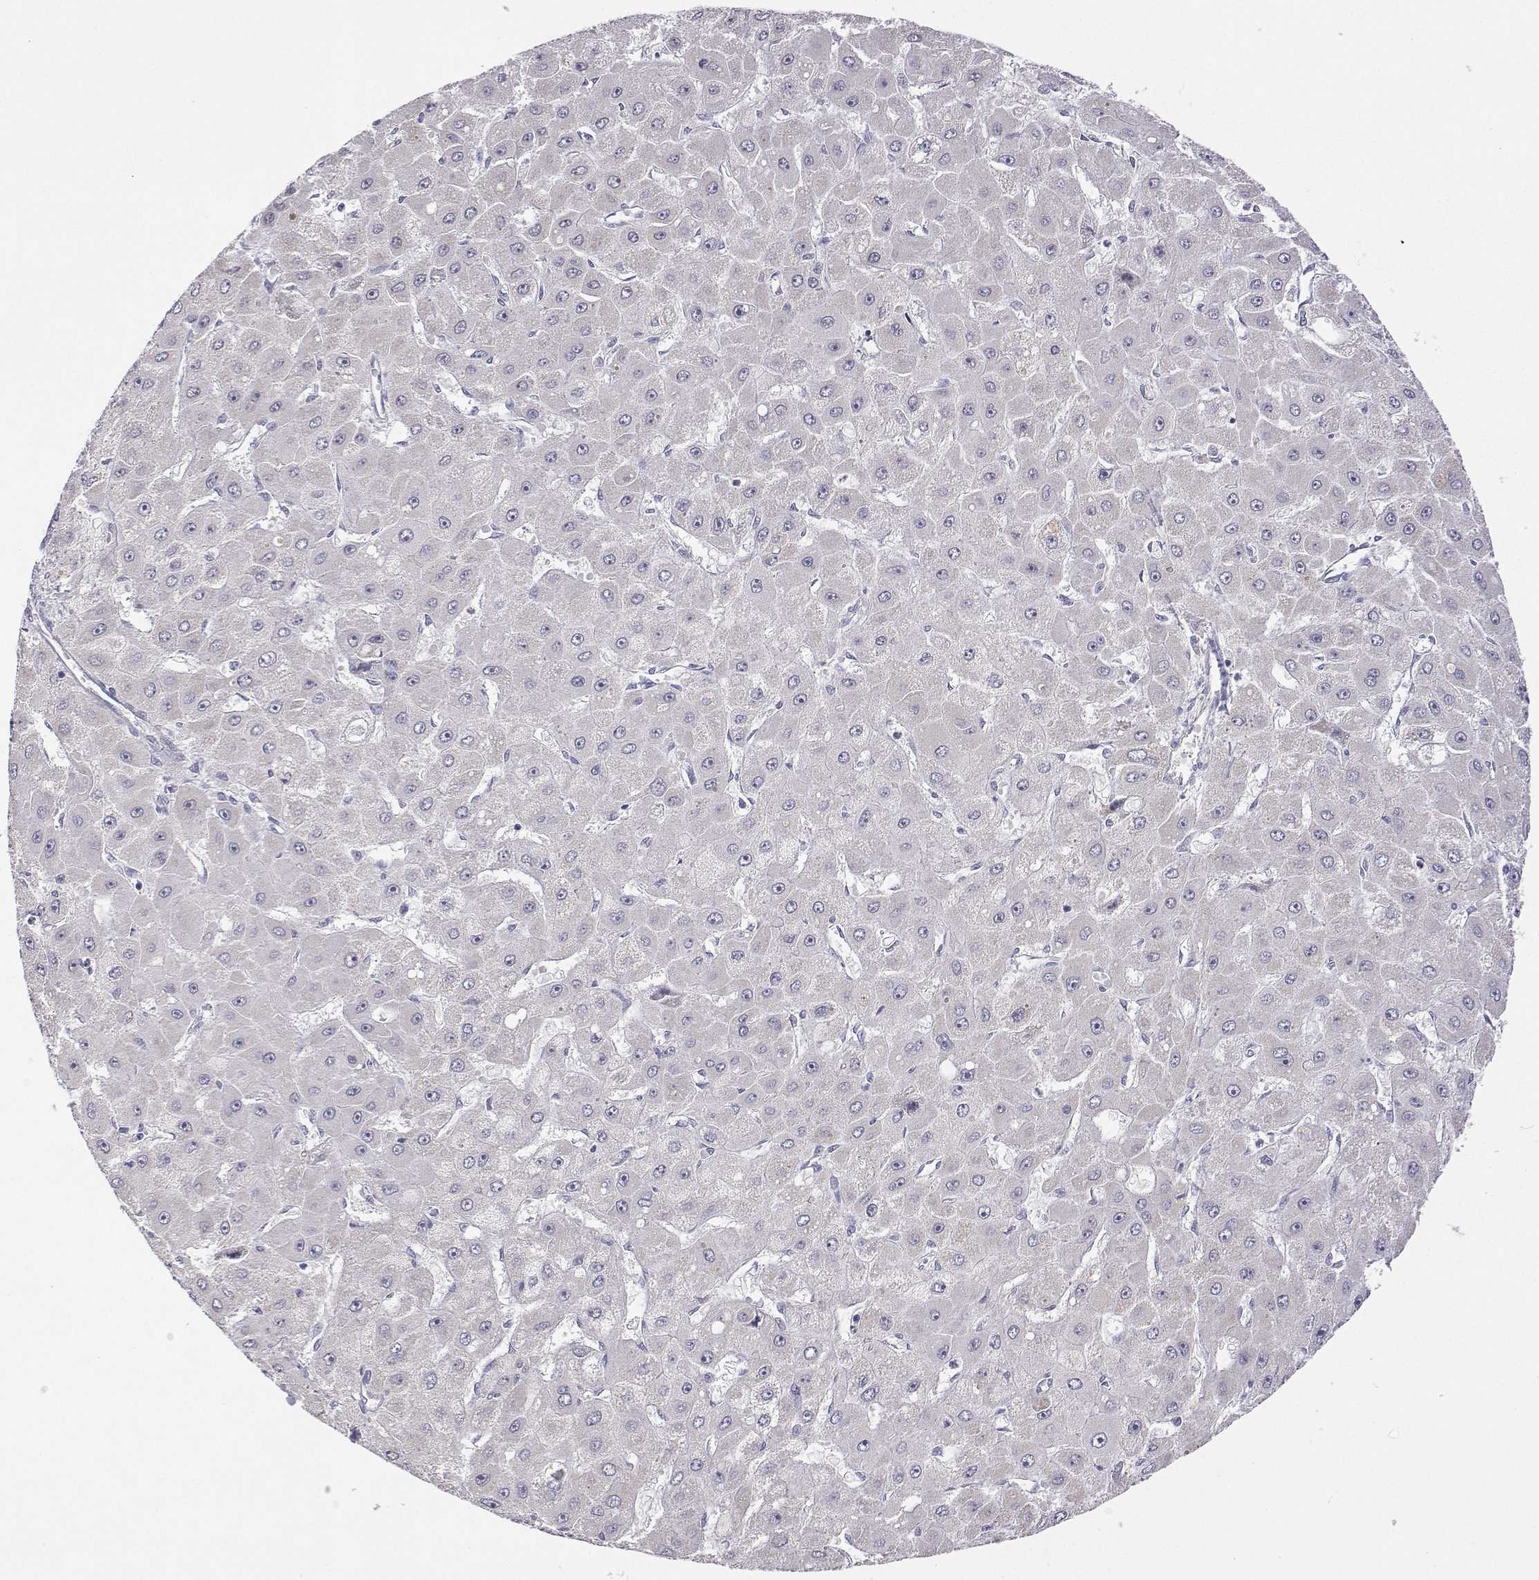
{"staining": {"intensity": "negative", "quantity": "none", "location": "none"}, "tissue": "liver cancer", "cell_type": "Tumor cells", "image_type": "cancer", "snomed": [{"axis": "morphology", "description": "Carcinoma, Hepatocellular, NOS"}, {"axis": "topography", "description": "Liver"}], "caption": "IHC image of human liver hepatocellular carcinoma stained for a protein (brown), which displays no expression in tumor cells. The staining was performed using DAB (3,3'-diaminobenzidine) to visualize the protein expression in brown, while the nuclei were stained in blue with hematoxylin (Magnification: 20x).", "gene": "MRPL3", "patient": {"sex": "female", "age": 25}}